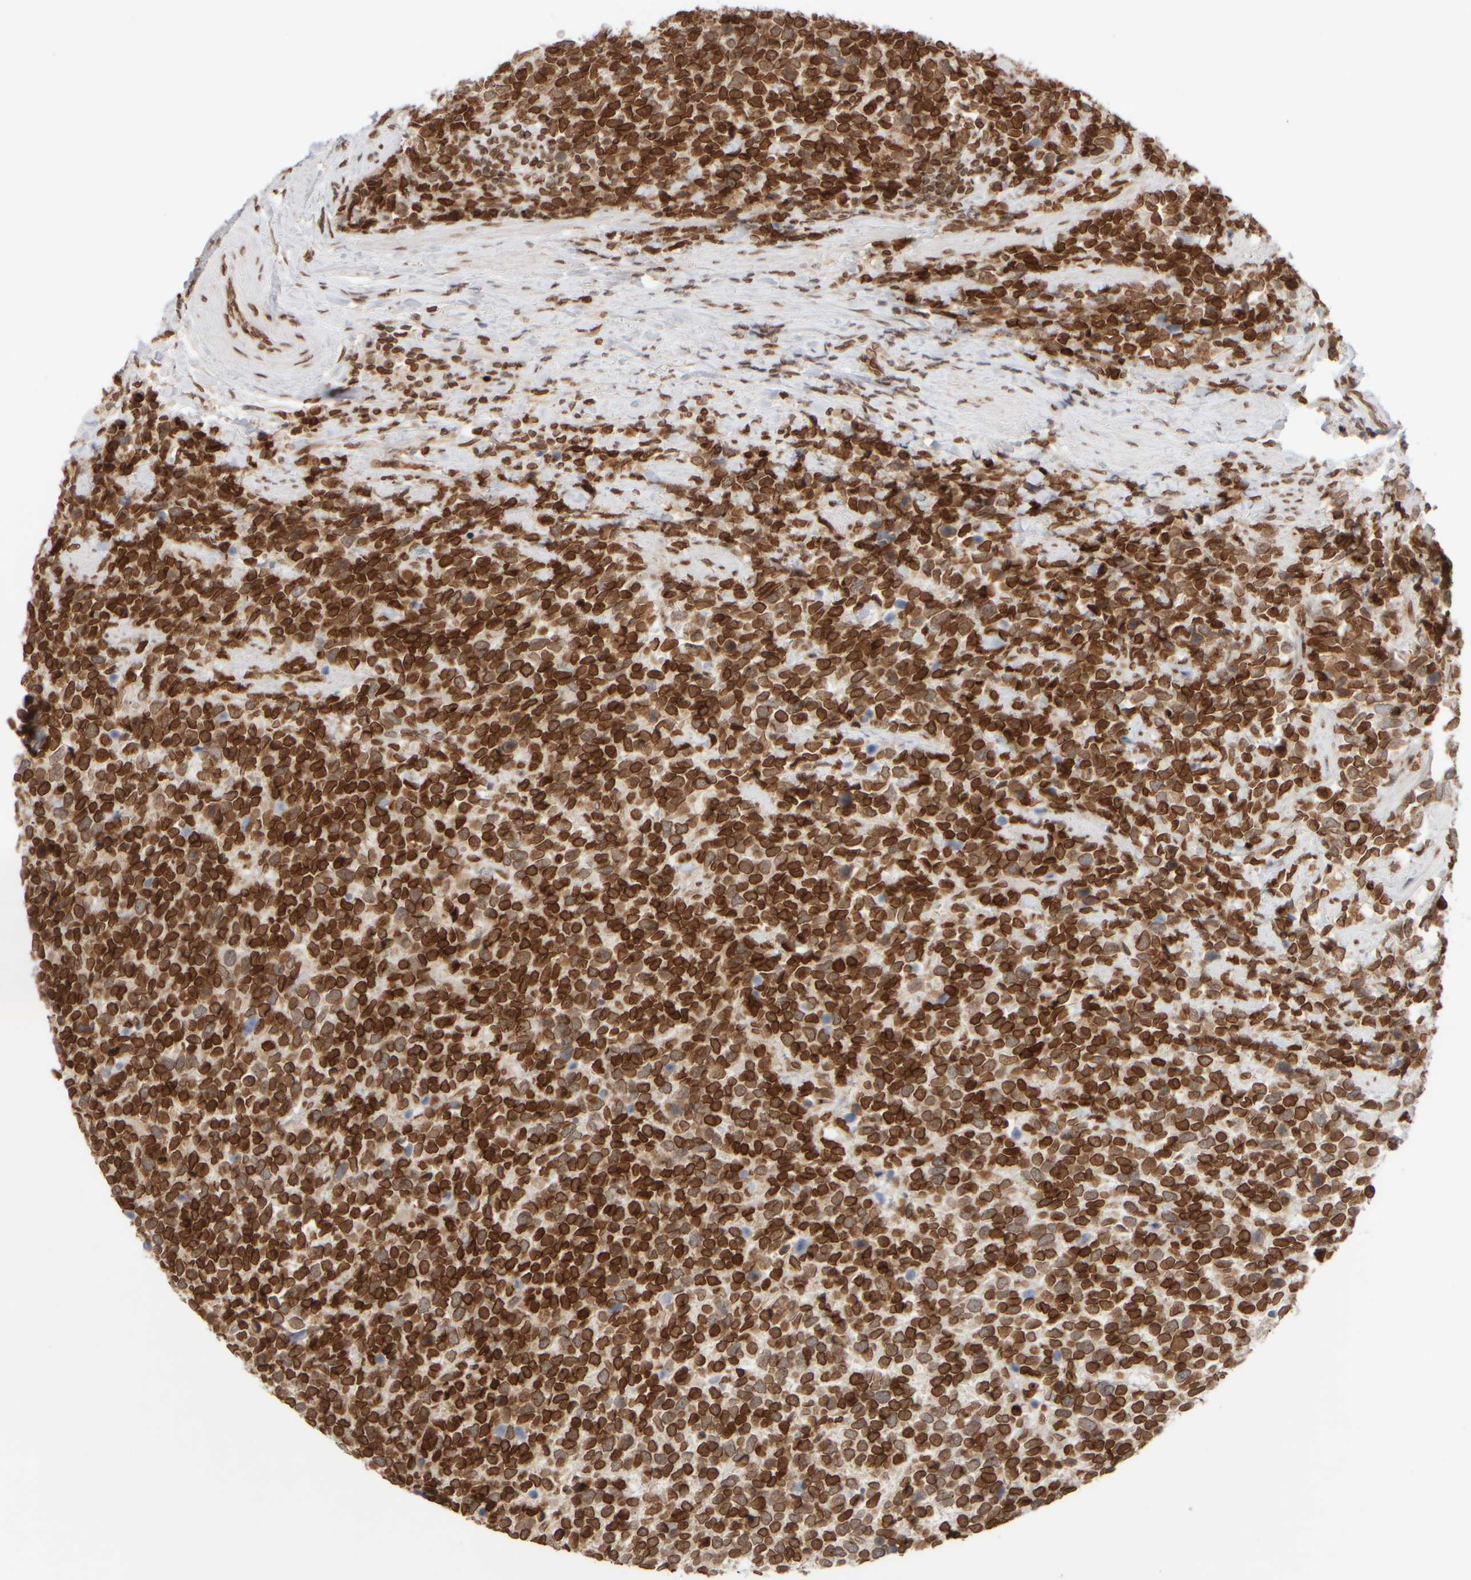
{"staining": {"intensity": "strong", "quantity": ">75%", "location": "cytoplasmic/membranous,nuclear"}, "tissue": "urothelial cancer", "cell_type": "Tumor cells", "image_type": "cancer", "snomed": [{"axis": "morphology", "description": "Urothelial carcinoma, High grade"}, {"axis": "topography", "description": "Urinary bladder"}], "caption": "Urothelial carcinoma (high-grade) tissue shows strong cytoplasmic/membranous and nuclear staining in about >75% of tumor cells Ihc stains the protein in brown and the nuclei are stained blue.", "gene": "ZC3HC1", "patient": {"sex": "female", "age": 82}}